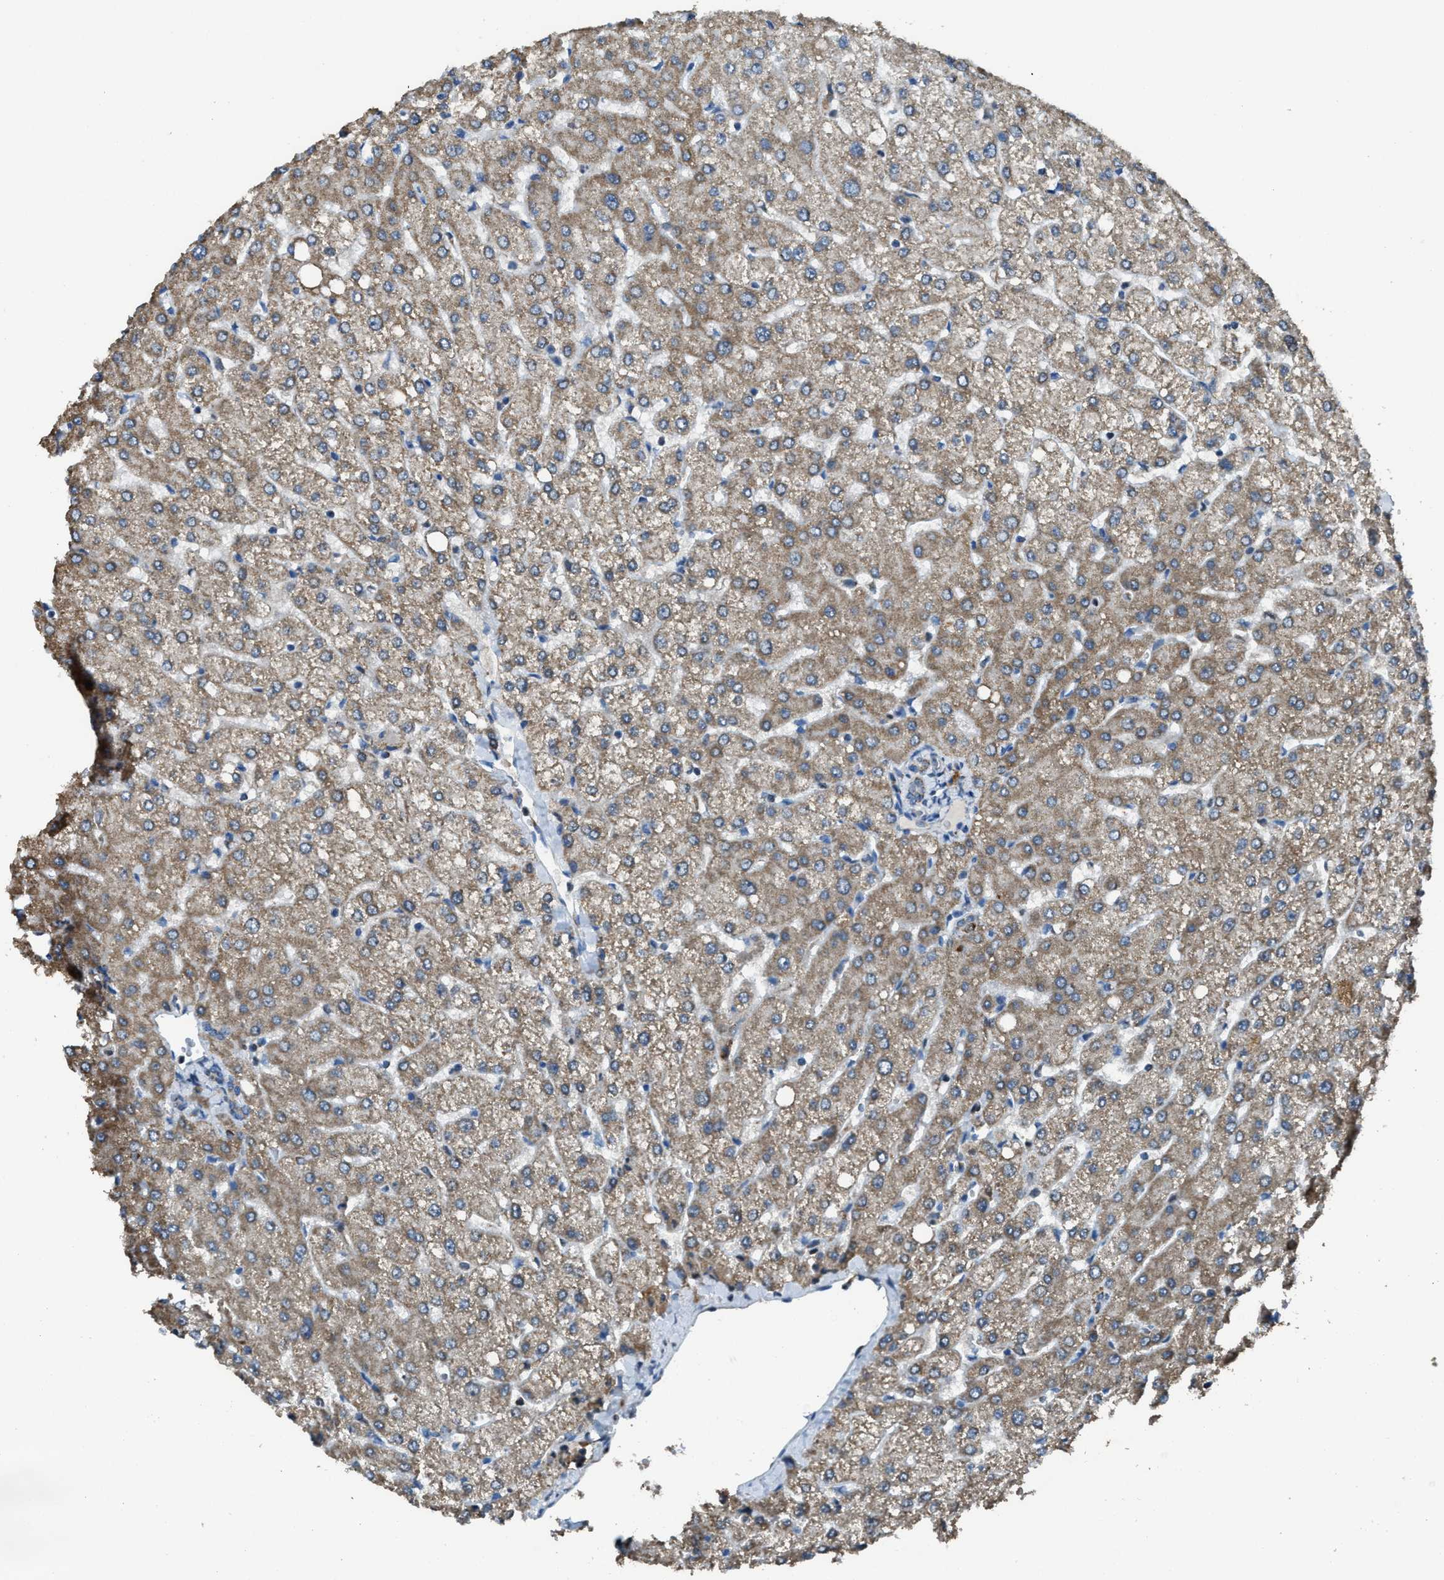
{"staining": {"intensity": "weak", "quantity": ">75%", "location": "cytoplasmic/membranous"}, "tissue": "liver", "cell_type": "Cholangiocytes", "image_type": "normal", "snomed": [{"axis": "morphology", "description": "Normal tissue, NOS"}, {"axis": "topography", "description": "Liver"}], "caption": "Immunohistochemistry (IHC) image of unremarkable liver: human liver stained using immunohistochemistry (IHC) shows low levels of weak protein expression localized specifically in the cytoplasmic/membranous of cholangiocytes, appearing as a cytoplasmic/membranous brown color.", "gene": "SLC25A11", "patient": {"sex": "female", "age": 54}}